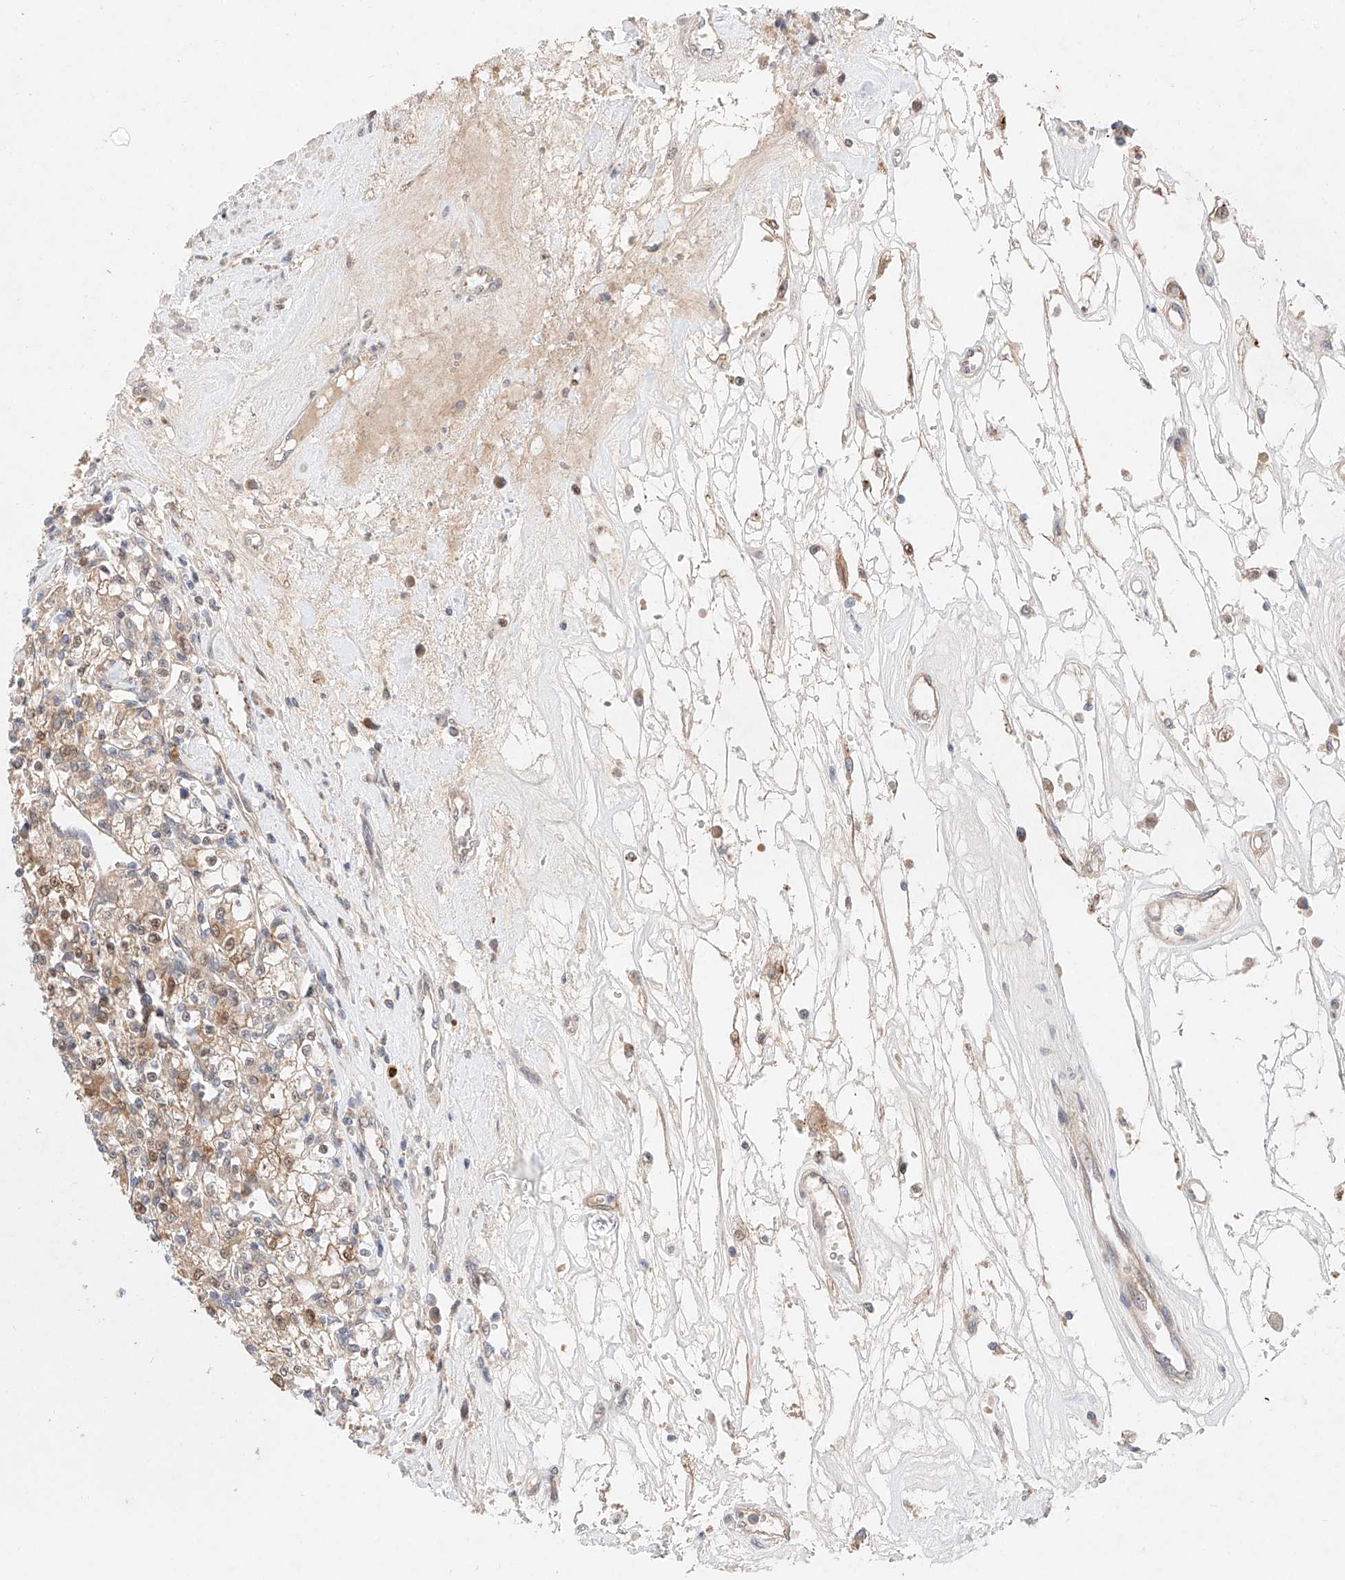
{"staining": {"intensity": "weak", "quantity": "25%-75%", "location": "cytoplasmic/membranous"}, "tissue": "renal cancer", "cell_type": "Tumor cells", "image_type": "cancer", "snomed": [{"axis": "morphology", "description": "Adenocarcinoma, NOS"}, {"axis": "topography", "description": "Kidney"}], "caption": "Adenocarcinoma (renal) stained with DAB (3,3'-diaminobenzidine) immunohistochemistry (IHC) displays low levels of weak cytoplasmic/membranous expression in approximately 25%-75% of tumor cells.", "gene": "GCNT1", "patient": {"sex": "female", "age": 59}}